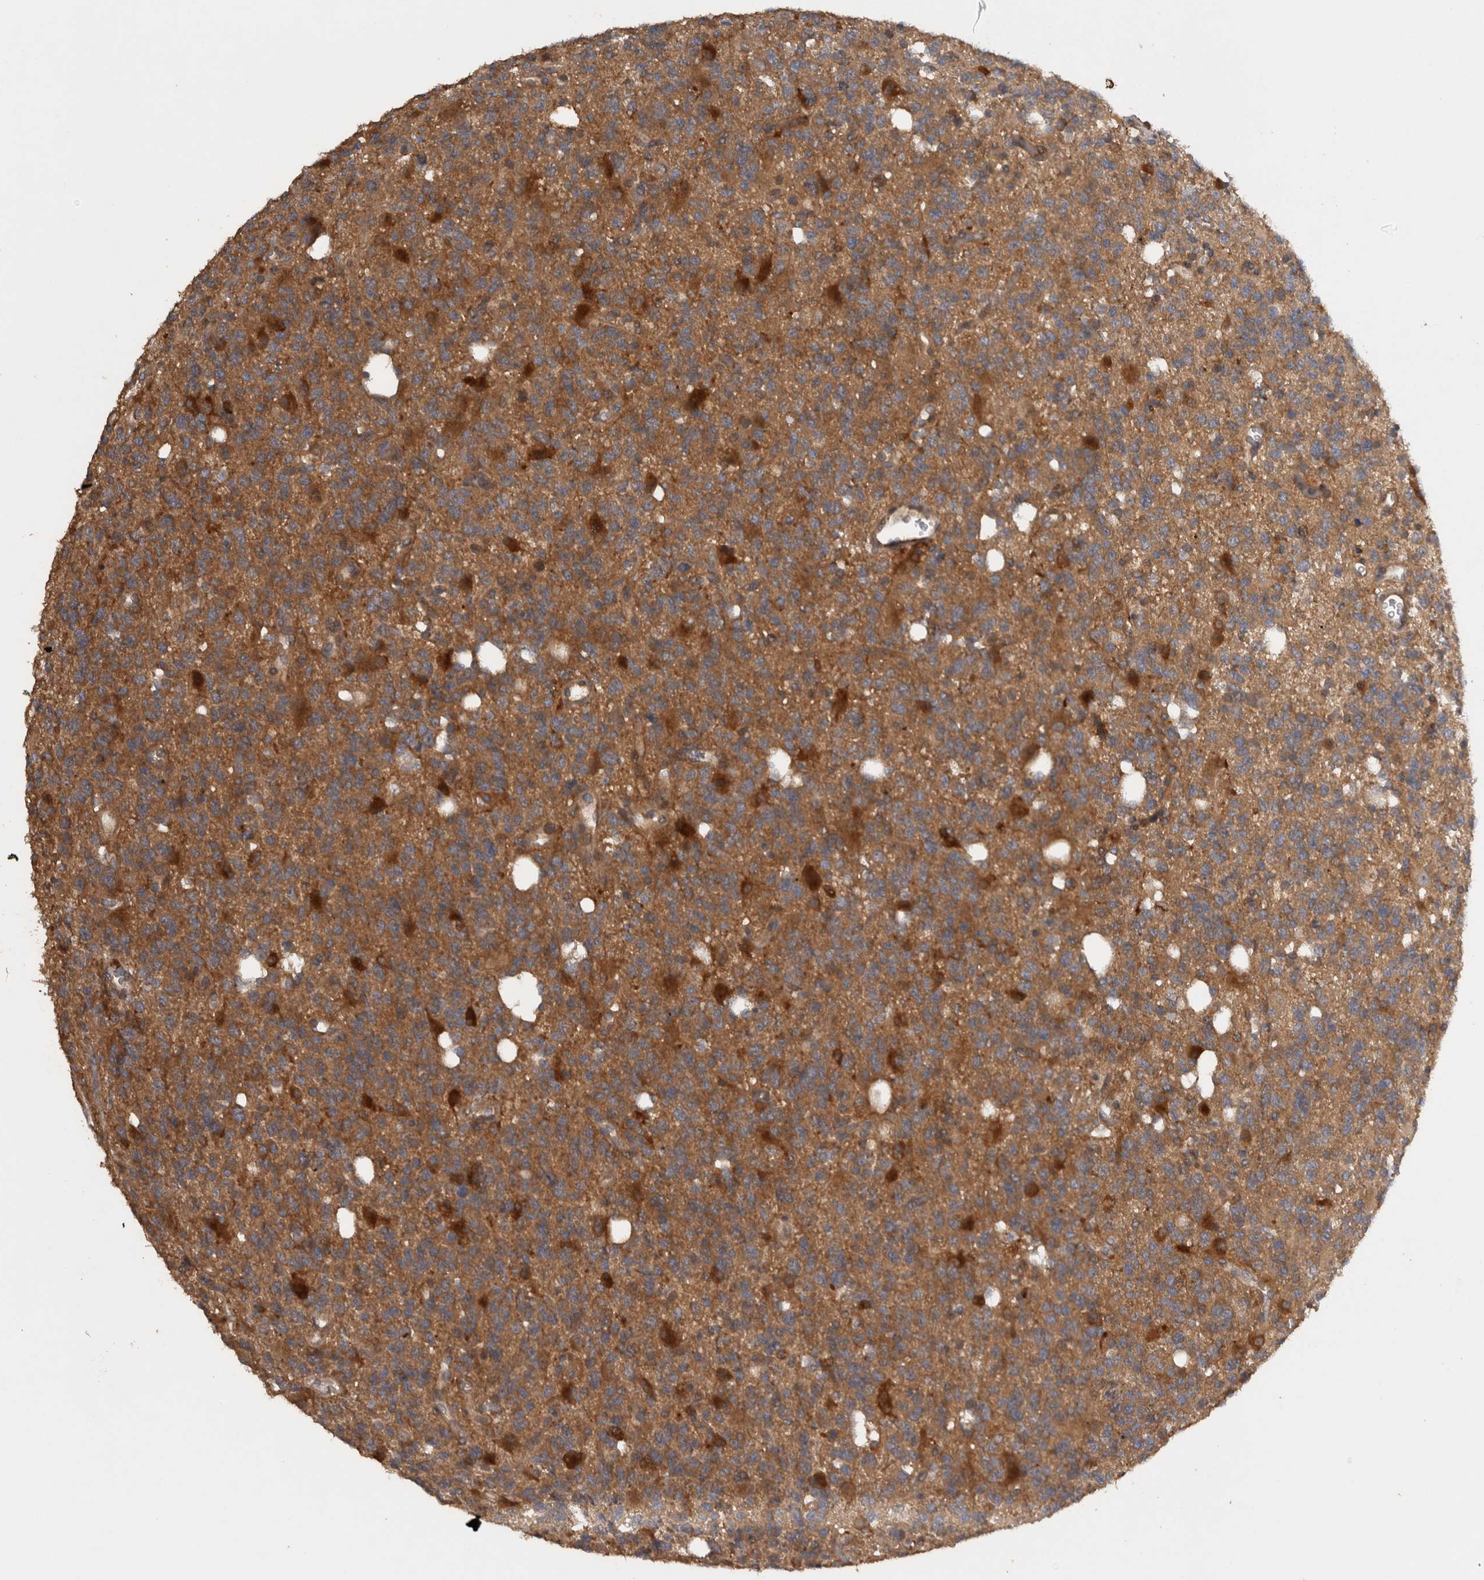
{"staining": {"intensity": "moderate", "quantity": ">75%", "location": "cytoplasmic/membranous"}, "tissue": "glioma", "cell_type": "Tumor cells", "image_type": "cancer", "snomed": [{"axis": "morphology", "description": "Glioma, malignant, High grade"}, {"axis": "topography", "description": "Brain"}], "caption": "IHC staining of high-grade glioma (malignant), which exhibits medium levels of moderate cytoplasmic/membranous expression in about >75% of tumor cells indicating moderate cytoplasmic/membranous protein positivity. The staining was performed using DAB (3,3'-diaminobenzidine) (brown) for protein detection and nuclei were counterstained in hematoxylin (blue).", "gene": "VEPH1", "patient": {"sex": "female", "age": 62}}